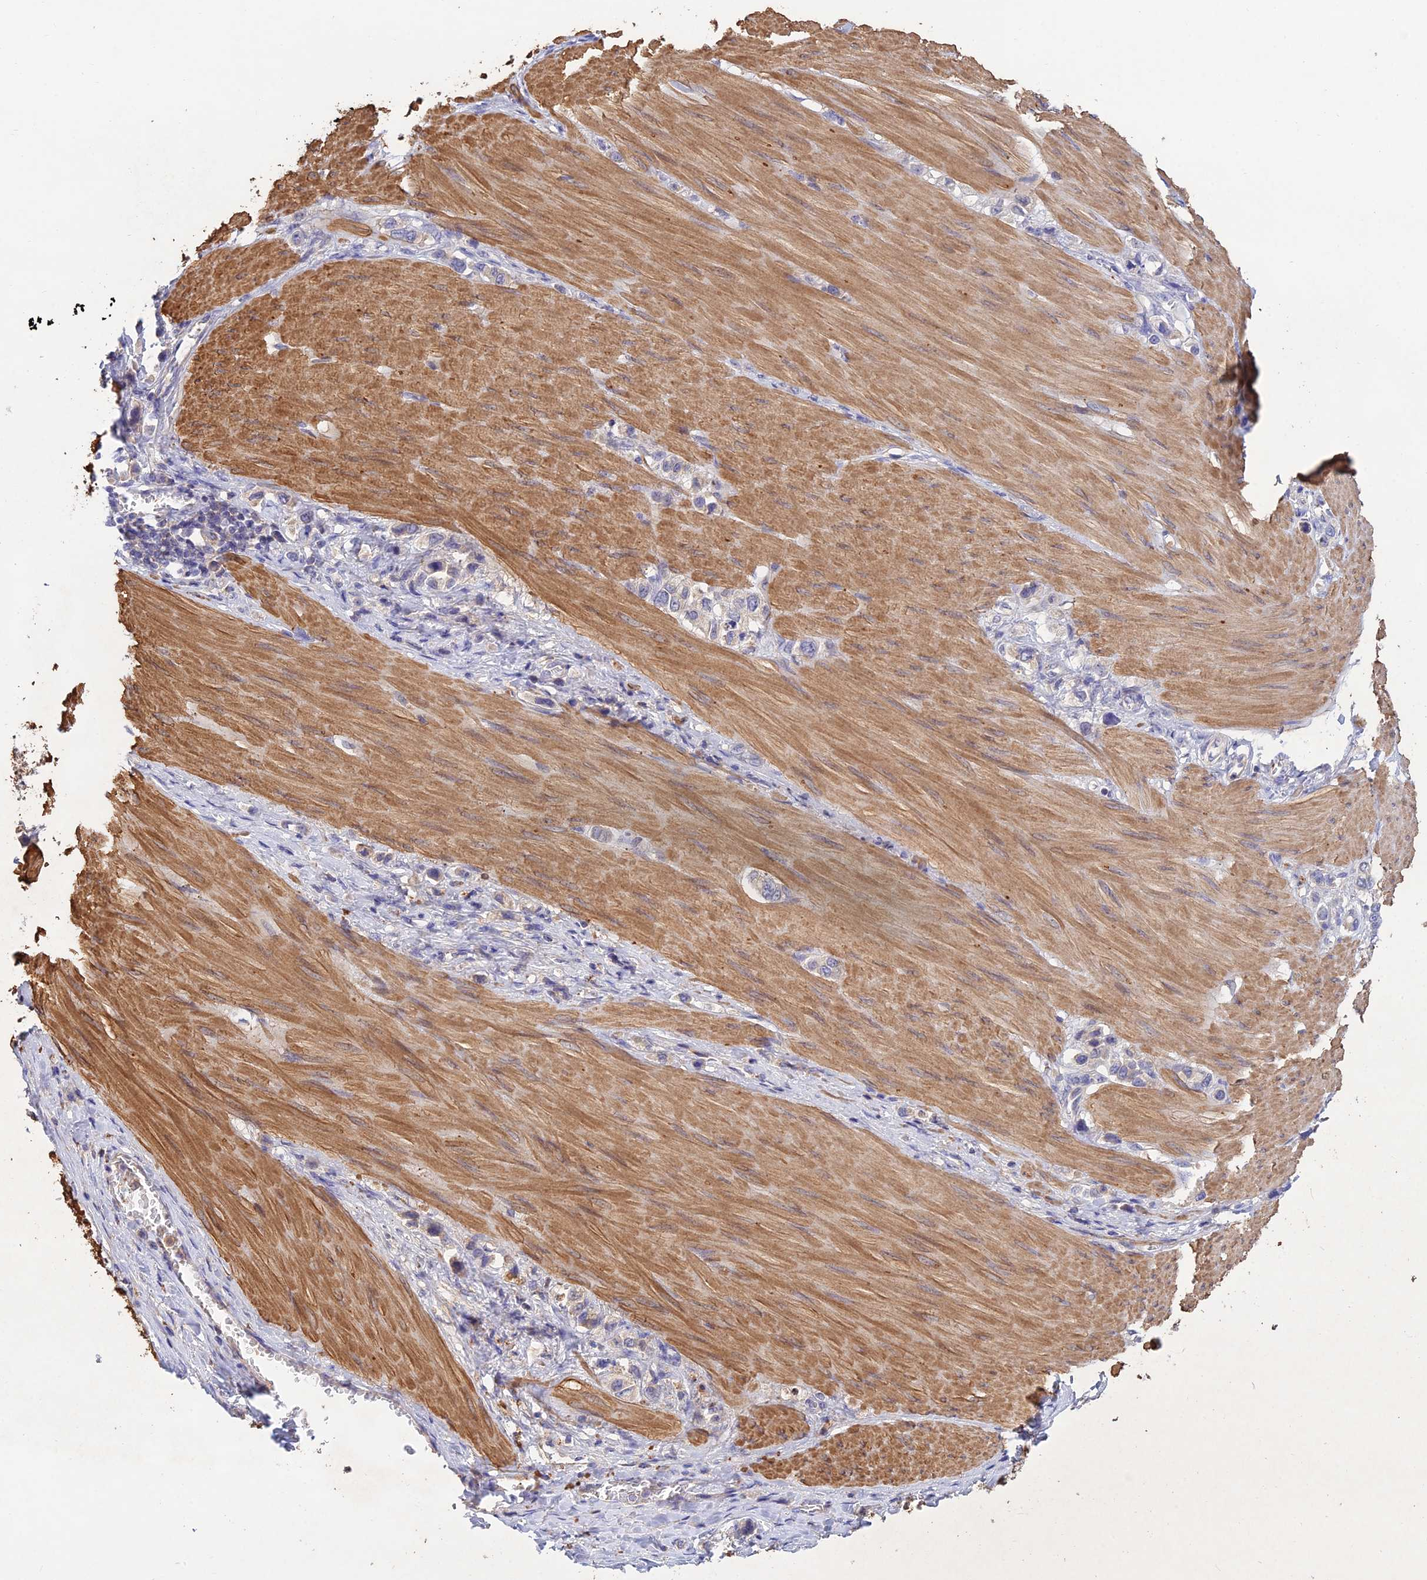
{"staining": {"intensity": "negative", "quantity": "none", "location": "none"}, "tissue": "stomach cancer", "cell_type": "Tumor cells", "image_type": "cancer", "snomed": [{"axis": "morphology", "description": "Adenocarcinoma, NOS"}, {"axis": "topography", "description": "Stomach"}], "caption": "Photomicrograph shows no protein positivity in tumor cells of stomach cancer tissue.", "gene": "ACSM5", "patient": {"sex": "female", "age": 65}}